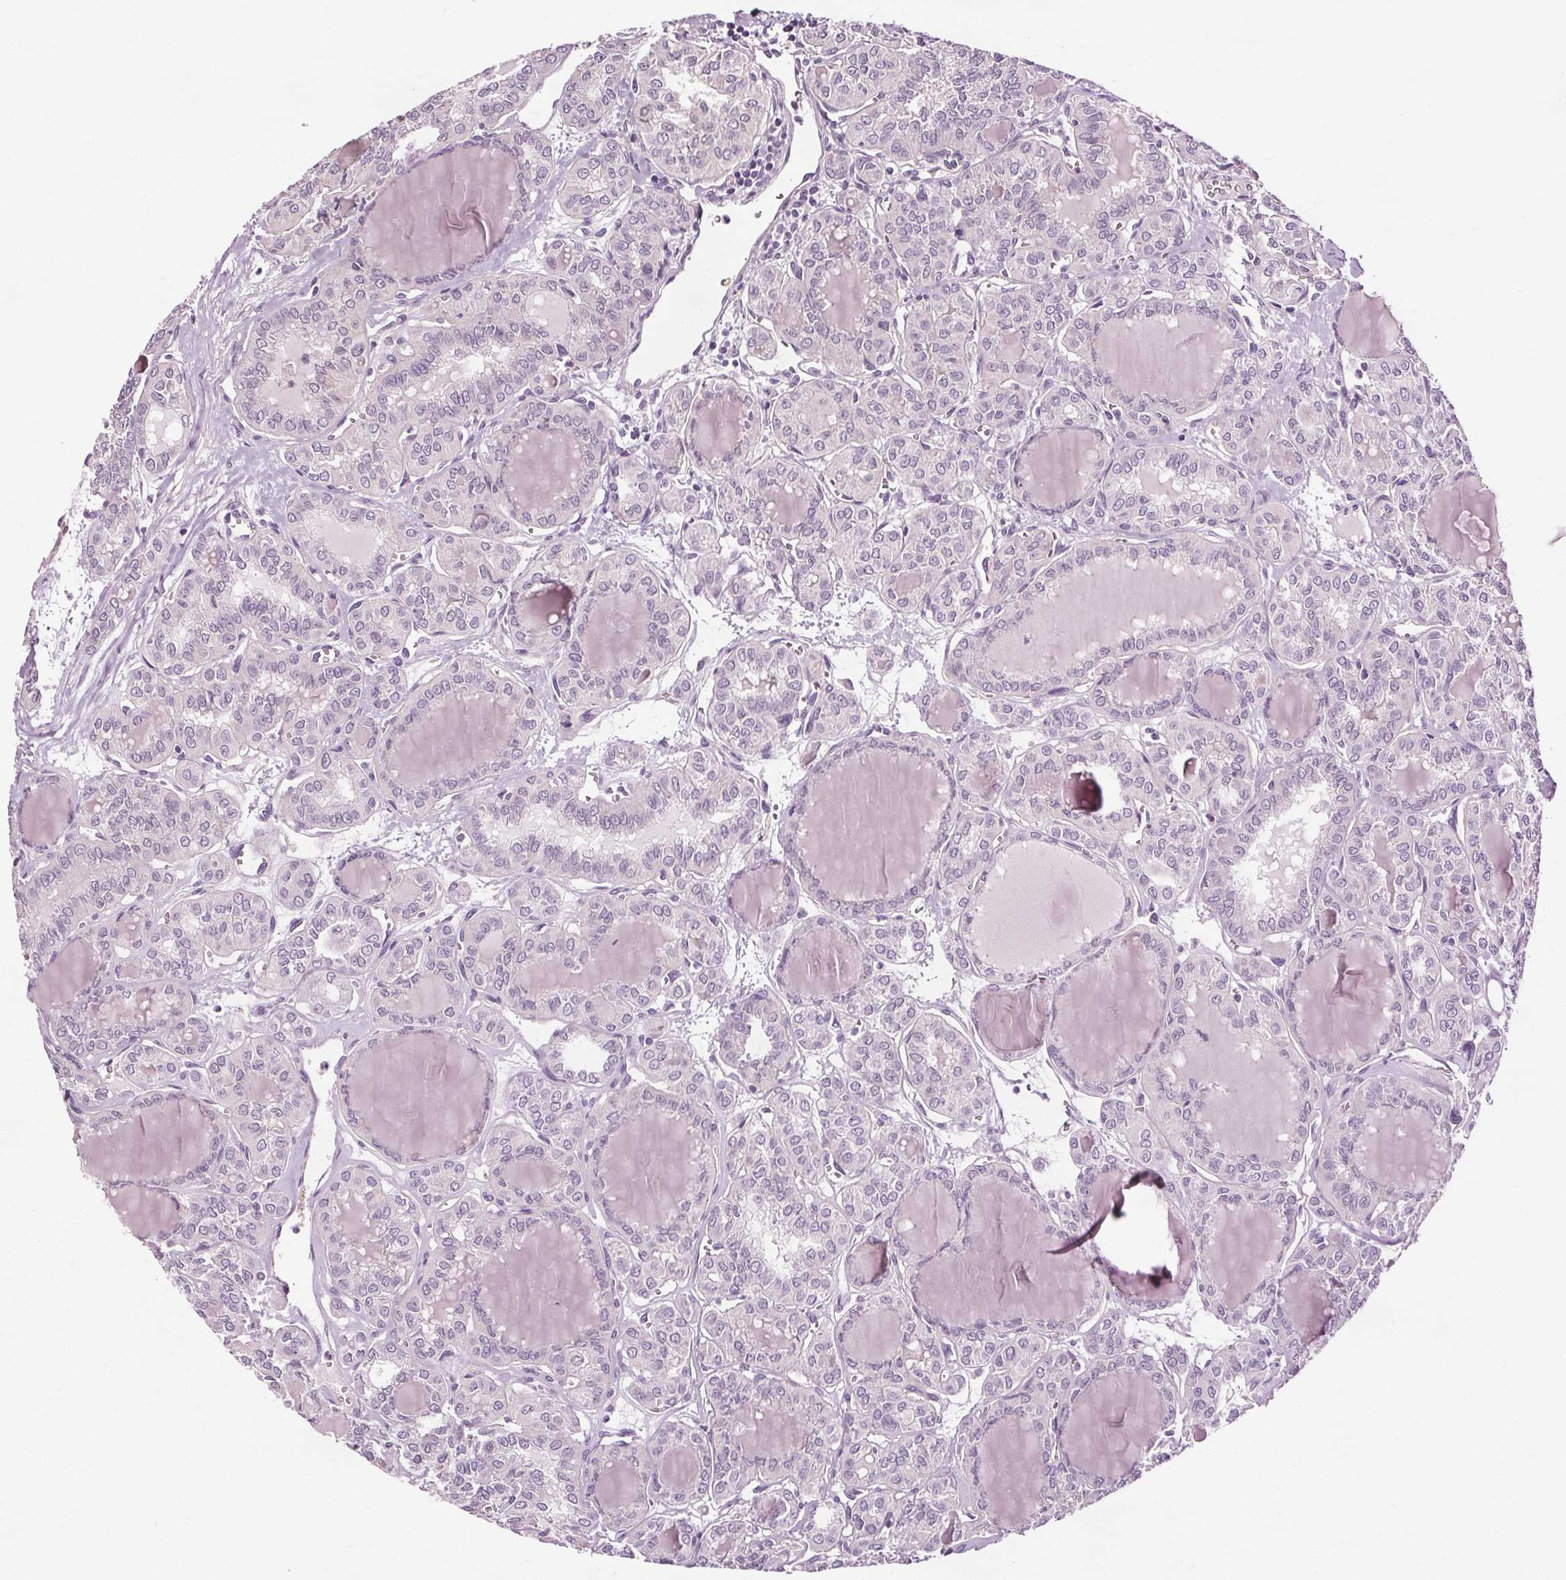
{"staining": {"intensity": "negative", "quantity": "none", "location": "none"}, "tissue": "thyroid cancer", "cell_type": "Tumor cells", "image_type": "cancer", "snomed": [{"axis": "morphology", "description": "Papillary adenocarcinoma, NOS"}, {"axis": "topography", "description": "Thyroid gland"}], "caption": "This is an IHC photomicrograph of human thyroid cancer. There is no expression in tumor cells.", "gene": "RASA1", "patient": {"sex": "female", "age": 41}}